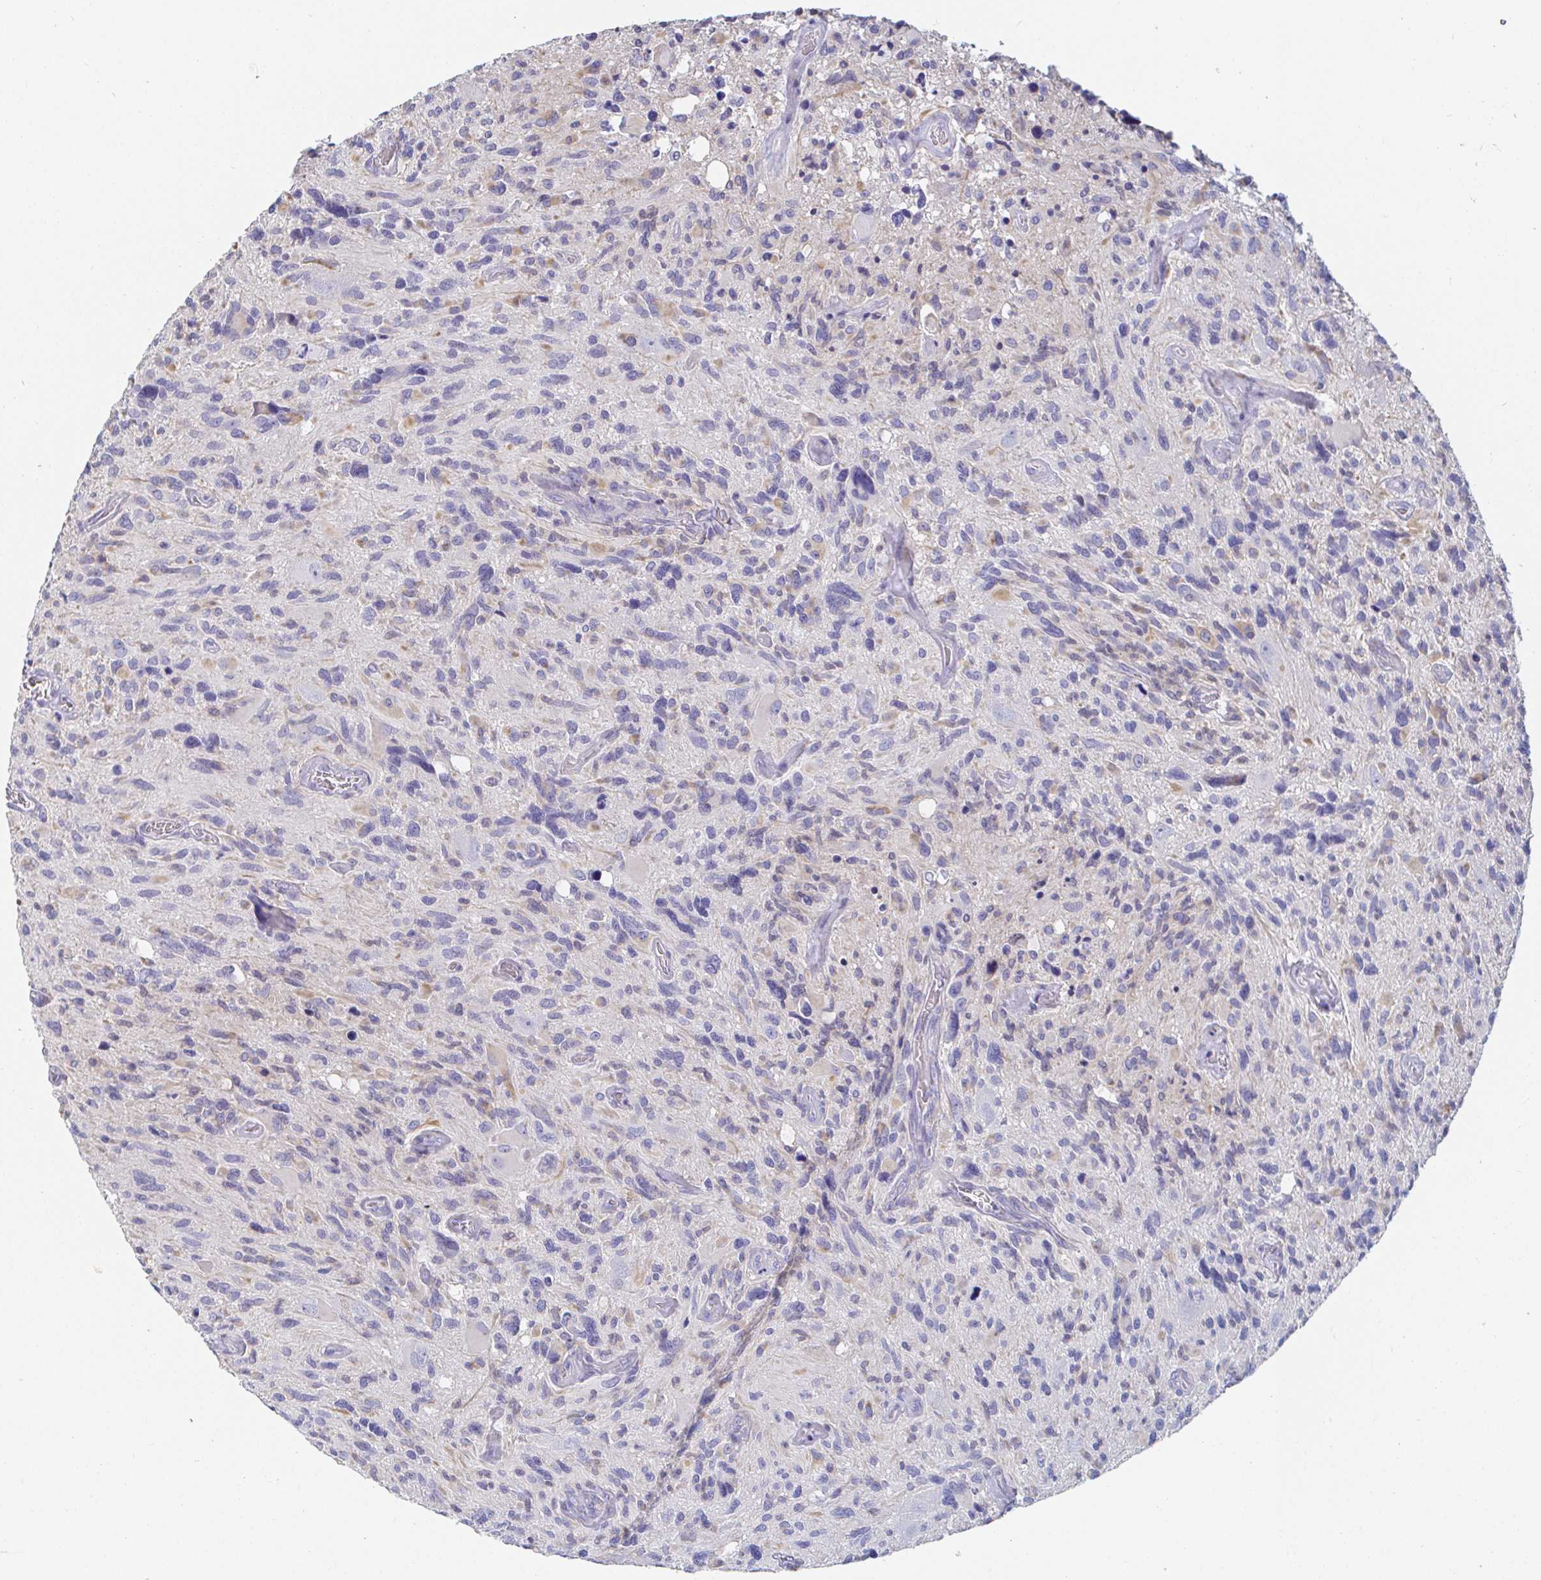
{"staining": {"intensity": "negative", "quantity": "none", "location": "none"}, "tissue": "glioma", "cell_type": "Tumor cells", "image_type": "cancer", "snomed": [{"axis": "morphology", "description": "Glioma, malignant, High grade"}, {"axis": "topography", "description": "Brain"}], "caption": "Immunohistochemistry (IHC) photomicrograph of neoplastic tissue: human glioma stained with DAB (3,3'-diaminobenzidine) displays no significant protein expression in tumor cells.", "gene": "PDE6B", "patient": {"sex": "male", "age": 49}}